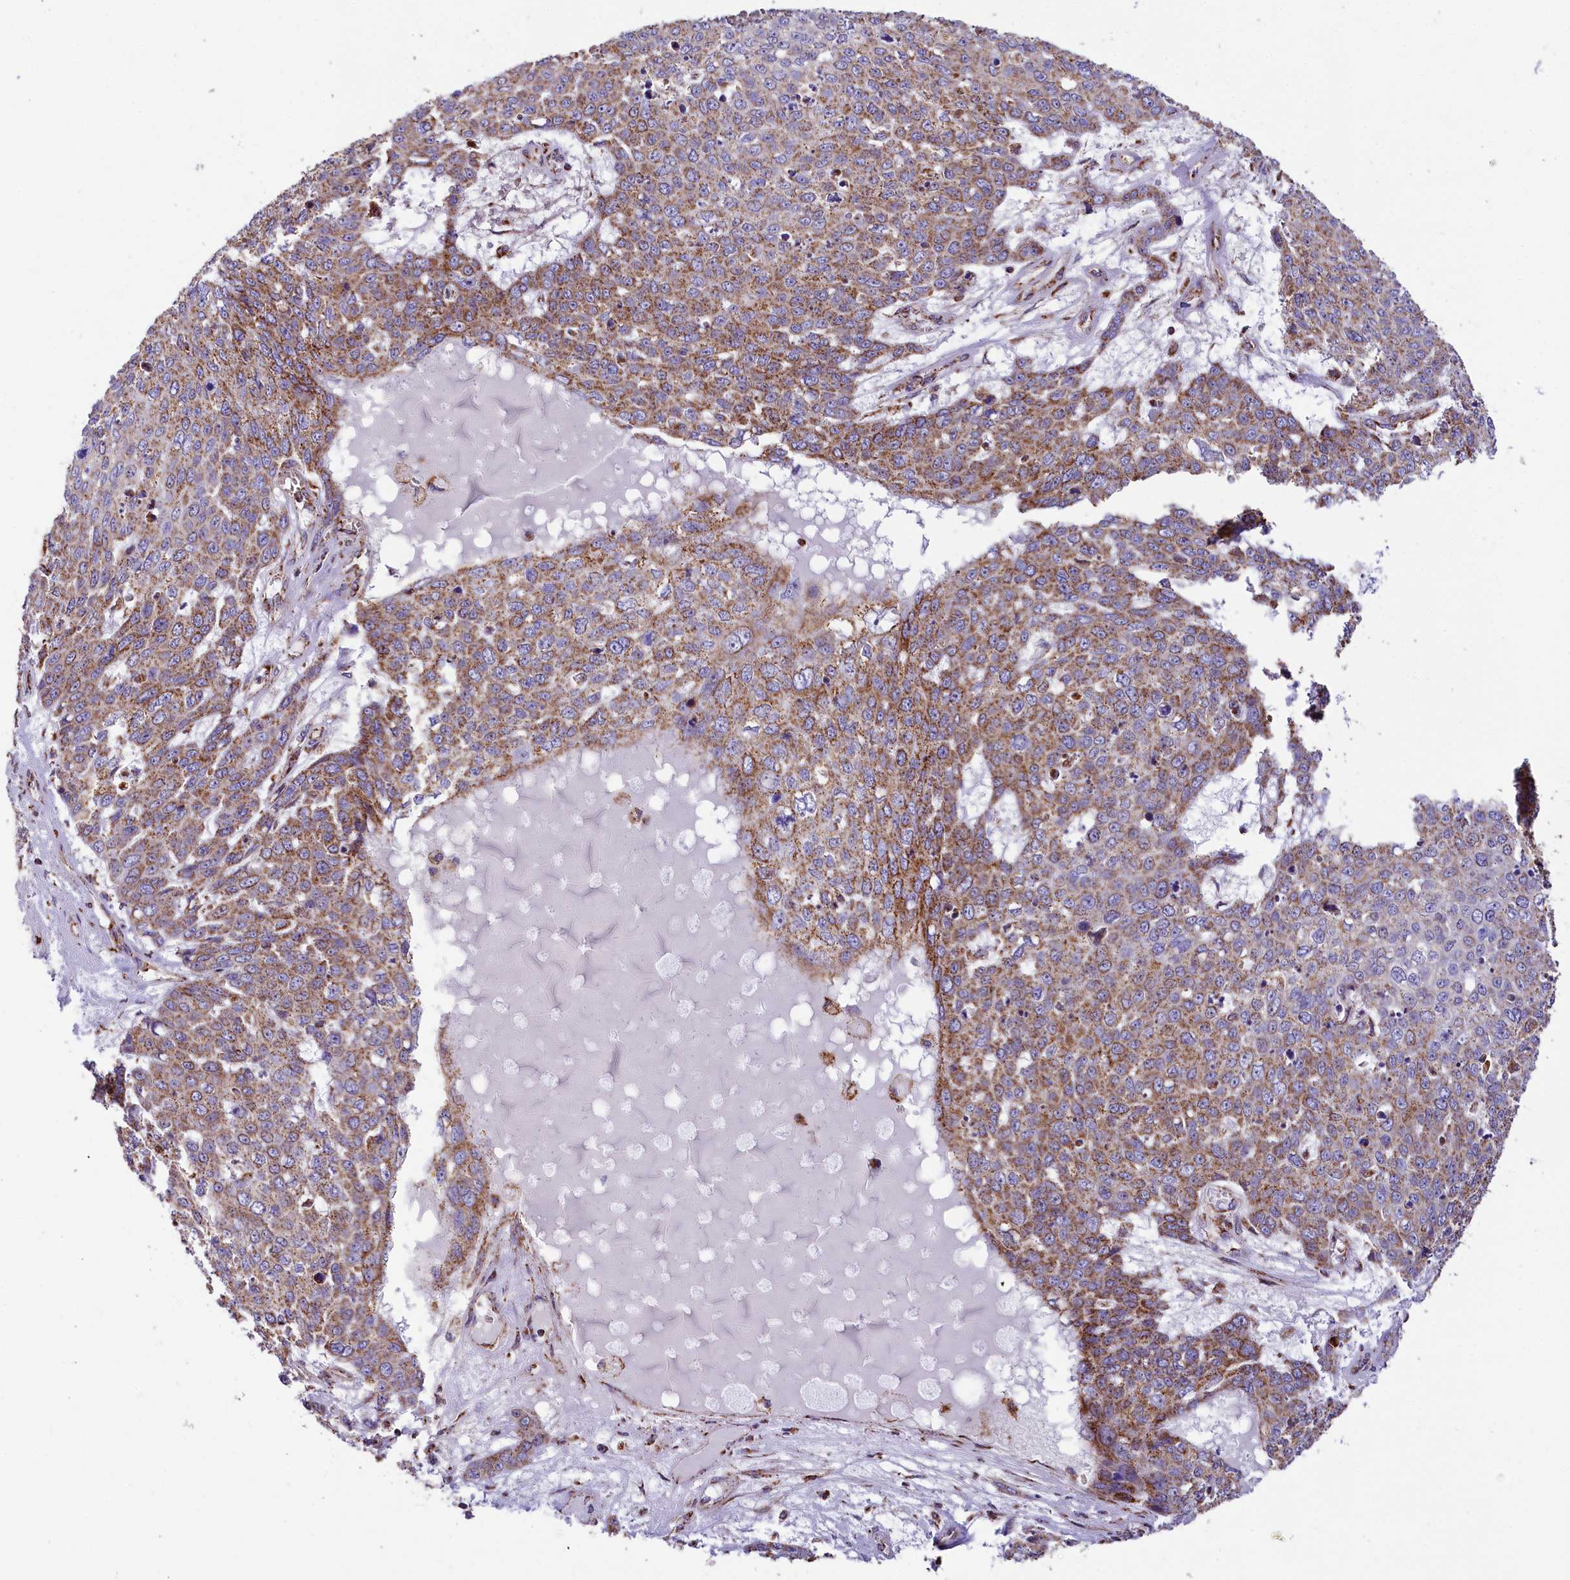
{"staining": {"intensity": "moderate", "quantity": ">75%", "location": "cytoplasmic/membranous"}, "tissue": "skin cancer", "cell_type": "Tumor cells", "image_type": "cancer", "snomed": [{"axis": "morphology", "description": "Normal tissue, NOS"}, {"axis": "morphology", "description": "Squamous cell carcinoma, NOS"}, {"axis": "topography", "description": "Skin"}], "caption": "This is an image of immunohistochemistry staining of squamous cell carcinoma (skin), which shows moderate staining in the cytoplasmic/membranous of tumor cells.", "gene": "NDUFA8", "patient": {"sex": "male", "age": 72}}